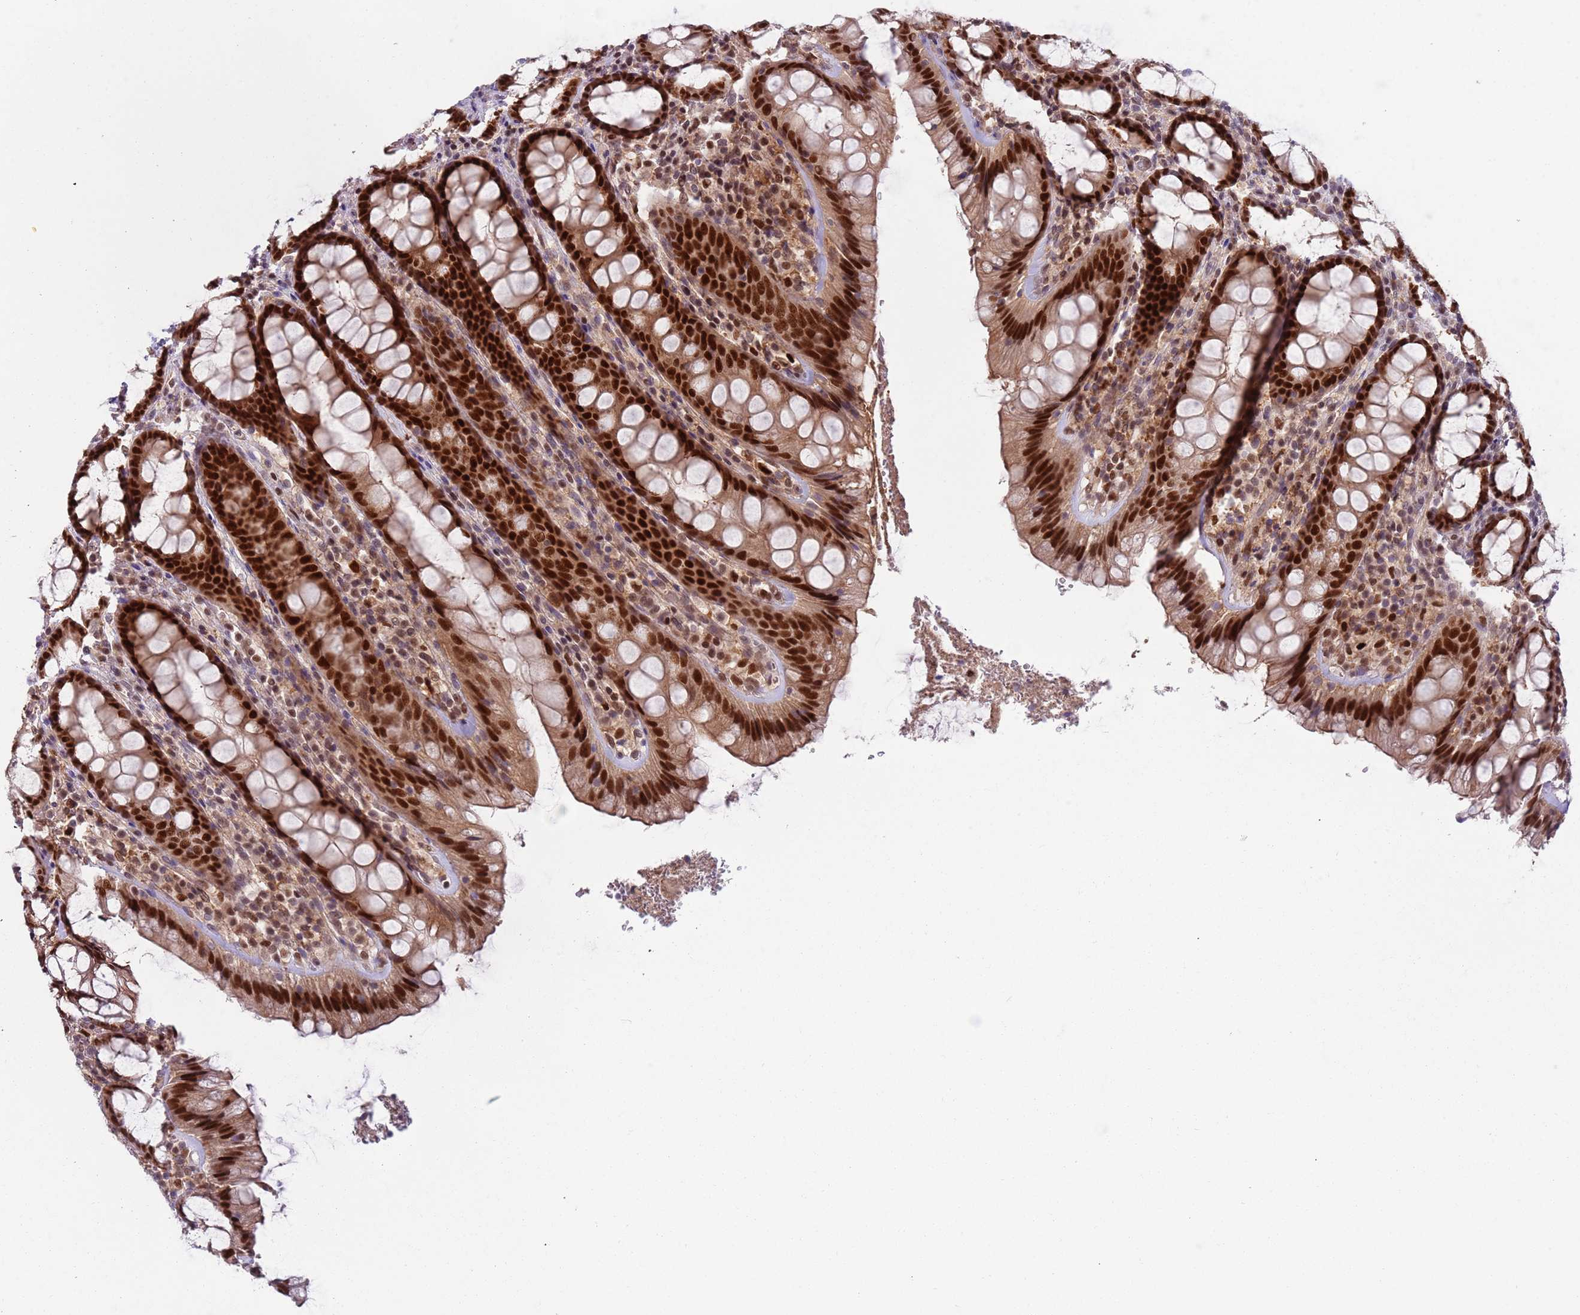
{"staining": {"intensity": "strong", "quantity": ">75%", "location": "cytoplasmic/membranous,nuclear"}, "tissue": "rectum", "cell_type": "Glandular cells", "image_type": "normal", "snomed": [{"axis": "morphology", "description": "Normal tissue, NOS"}, {"axis": "topography", "description": "Rectum"}], "caption": "Immunohistochemical staining of benign human rectum shows high levels of strong cytoplasmic/membranous,nuclear expression in approximately >75% of glandular cells. The staining was performed using DAB to visualize the protein expression in brown, while the nuclei were stained in blue with hematoxylin (Magnification: 20x).", "gene": "RMND5B", "patient": {"sex": "male", "age": 83}}